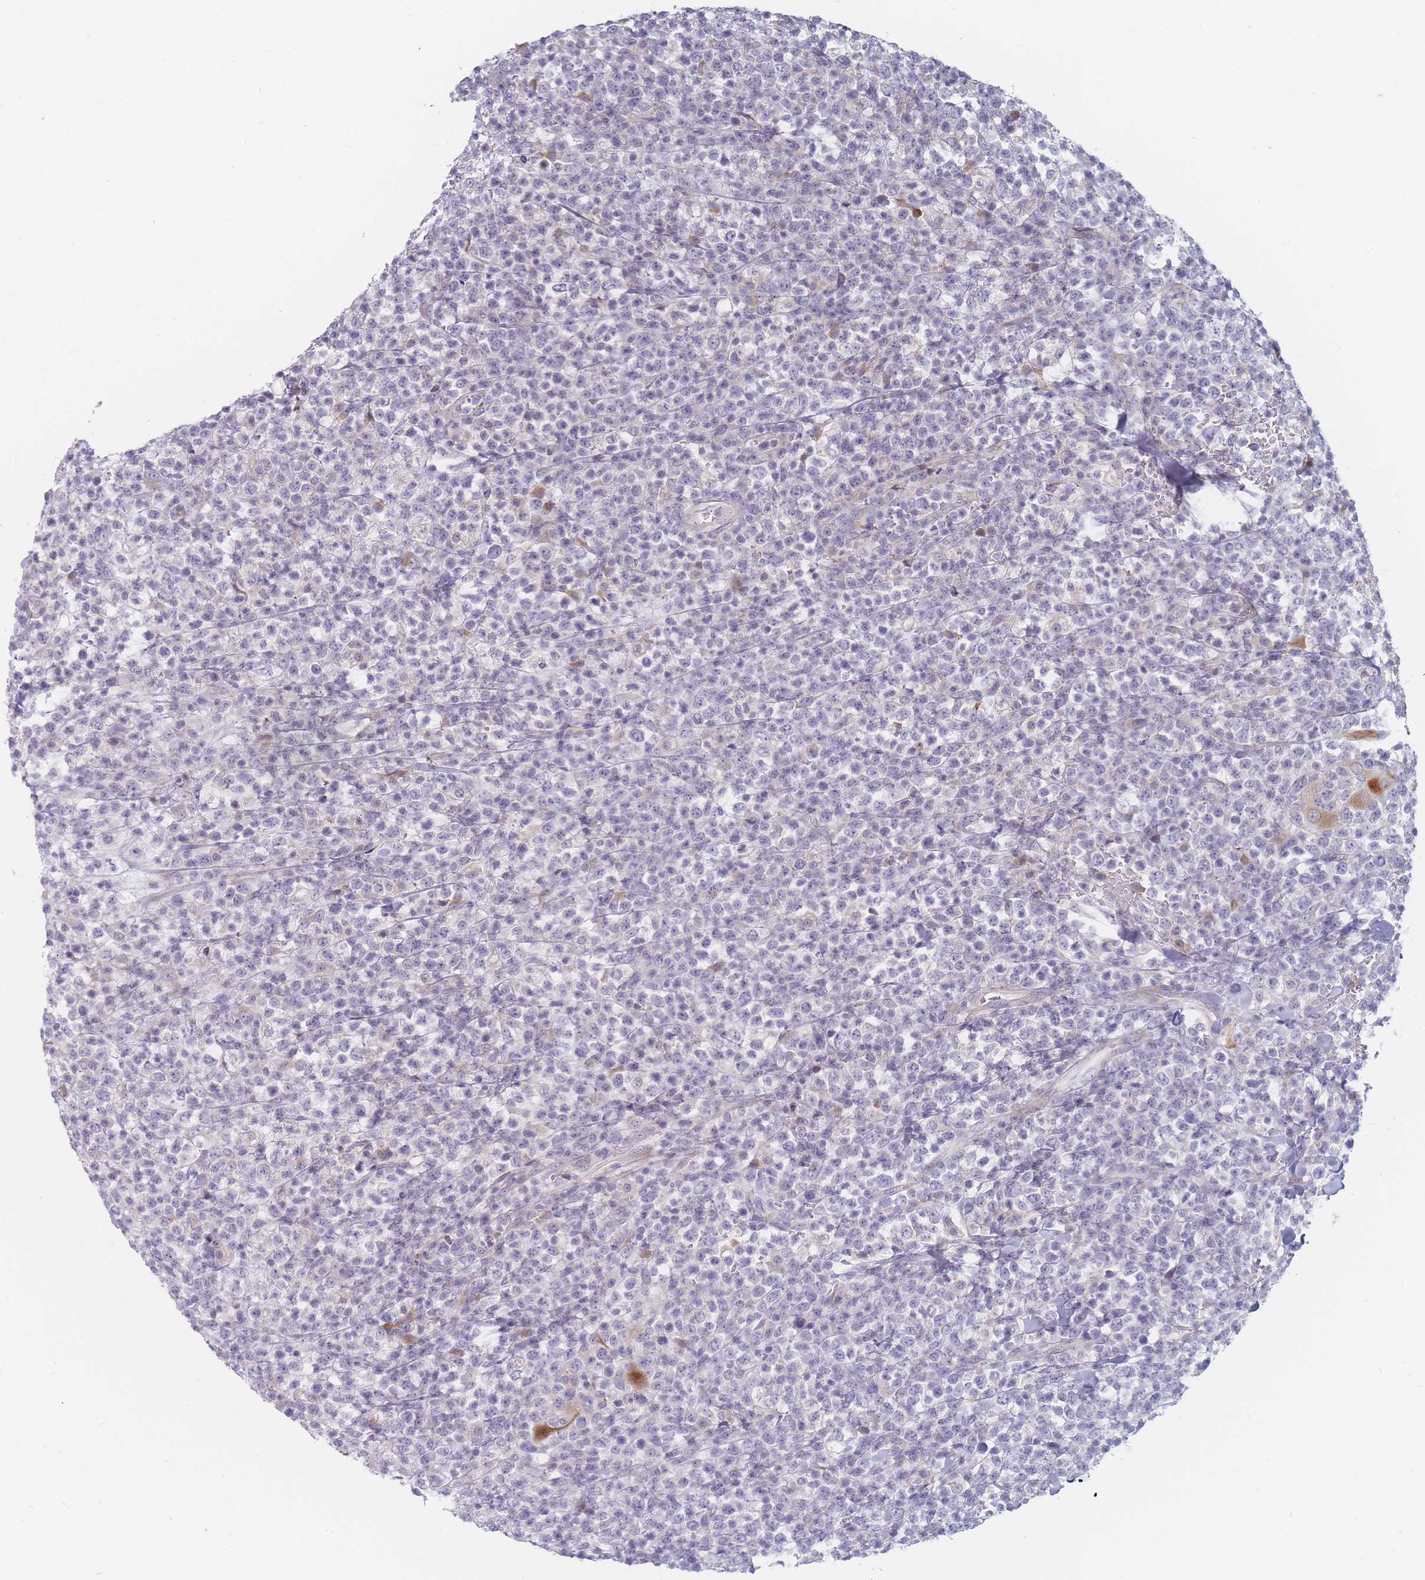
{"staining": {"intensity": "negative", "quantity": "none", "location": "none"}, "tissue": "lymphoma", "cell_type": "Tumor cells", "image_type": "cancer", "snomed": [{"axis": "morphology", "description": "Malignant lymphoma, non-Hodgkin's type, High grade"}, {"axis": "topography", "description": "Colon"}], "caption": "The histopathology image shows no staining of tumor cells in lymphoma.", "gene": "SPATS1", "patient": {"sex": "female", "age": 53}}